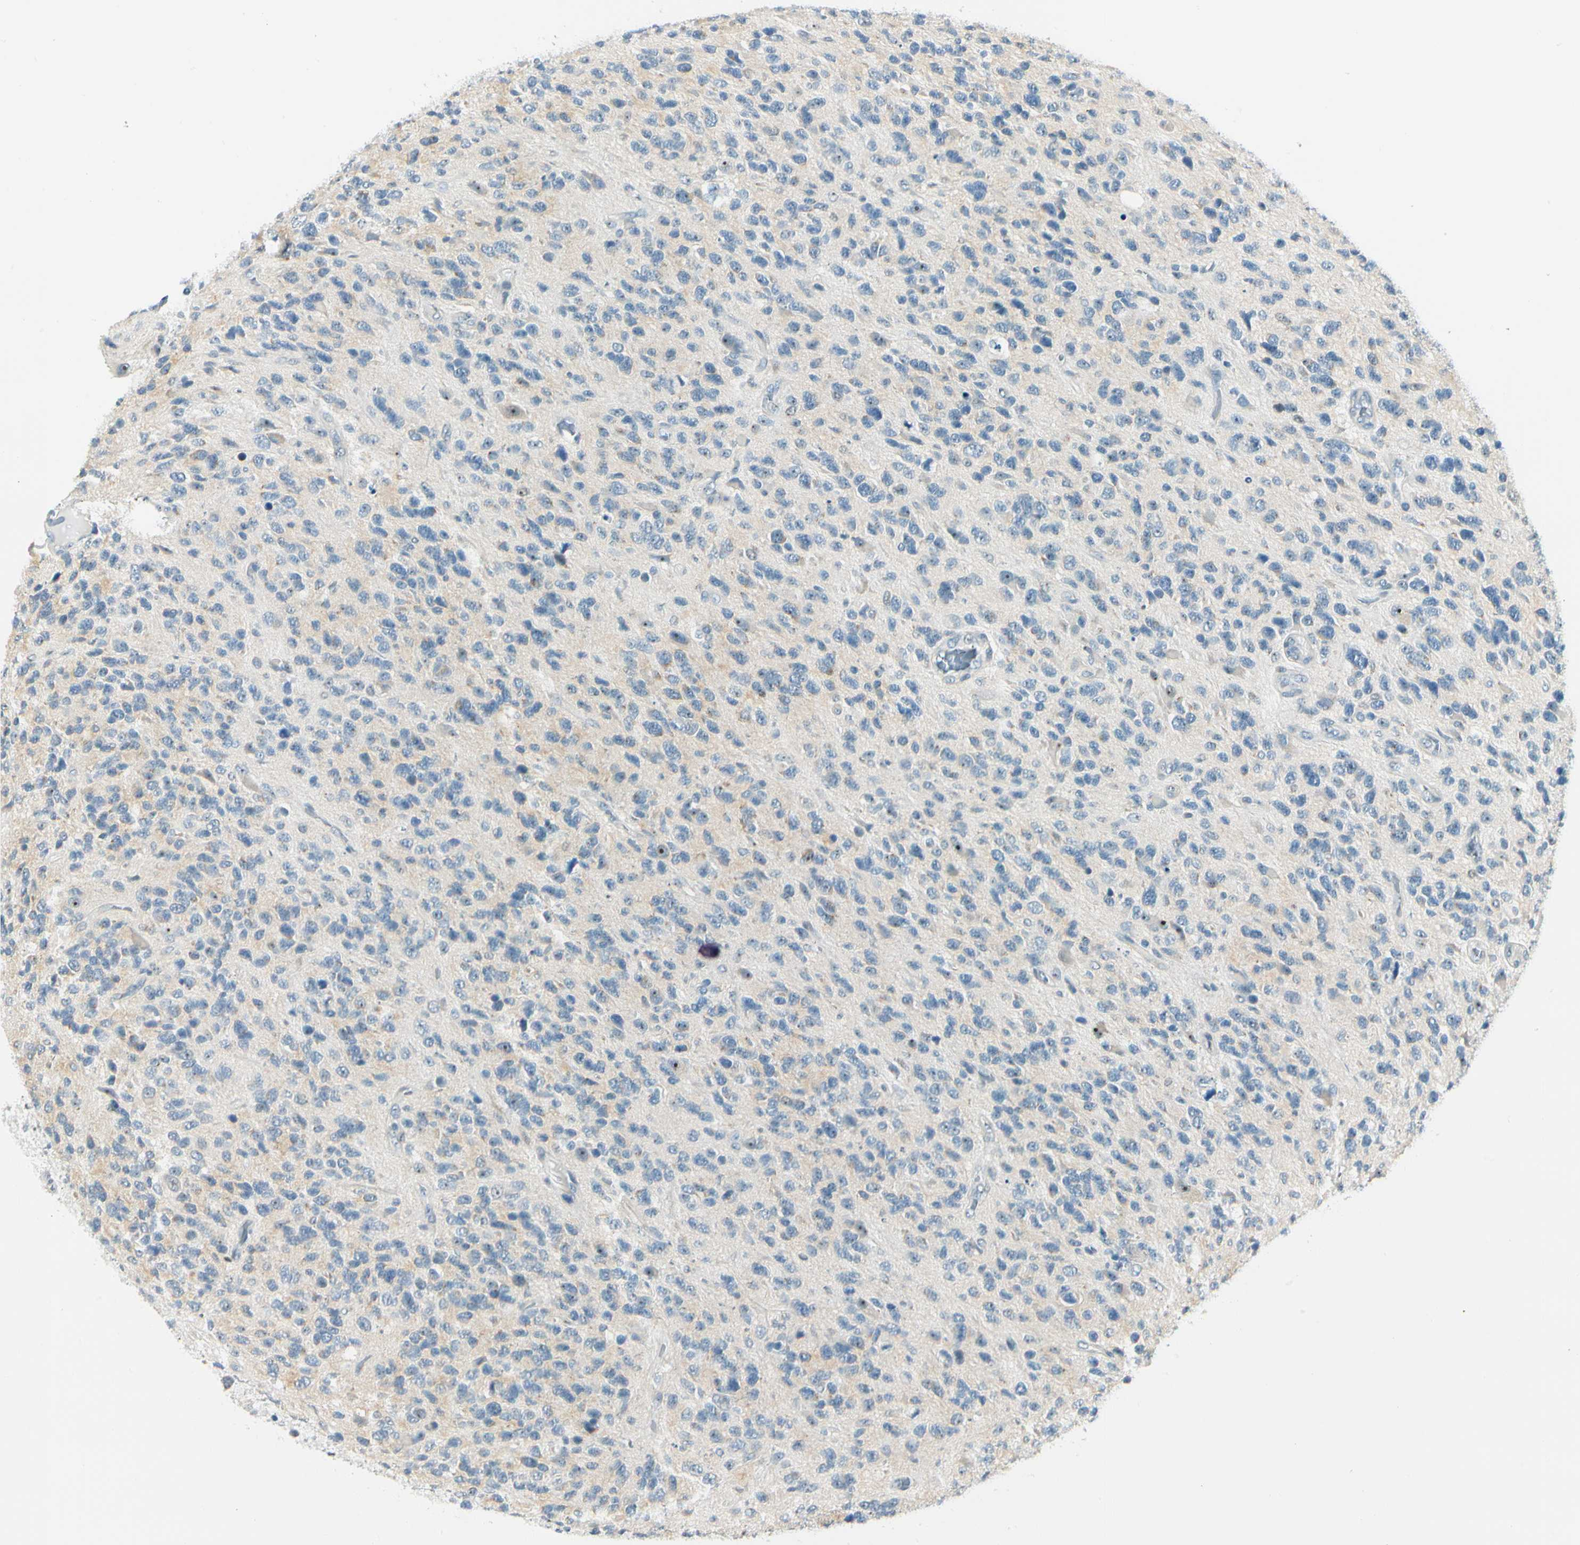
{"staining": {"intensity": "negative", "quantity": "none", "location": "none"}, "tissue": "glioma", "cell_type": "Tumor cells", "image_type": "cancer", "snomed": [{"axis": "morphology", "description": "Glioma, malignant, High grade"}, {"axis": "topography", "description": "Brain"}], "caption": "Tumor cells are negative for protein expression in human malignant high-grade glioma. The staining was performed using DAB (3,3'-diaminobenzidine) to visualize the protein expression in brown, while the nuclei were stained in blue with hematoxylin (Magnification: 20x).", "gene": "ZSCAN1", "patient": {"sex": "female", "age": 58}}